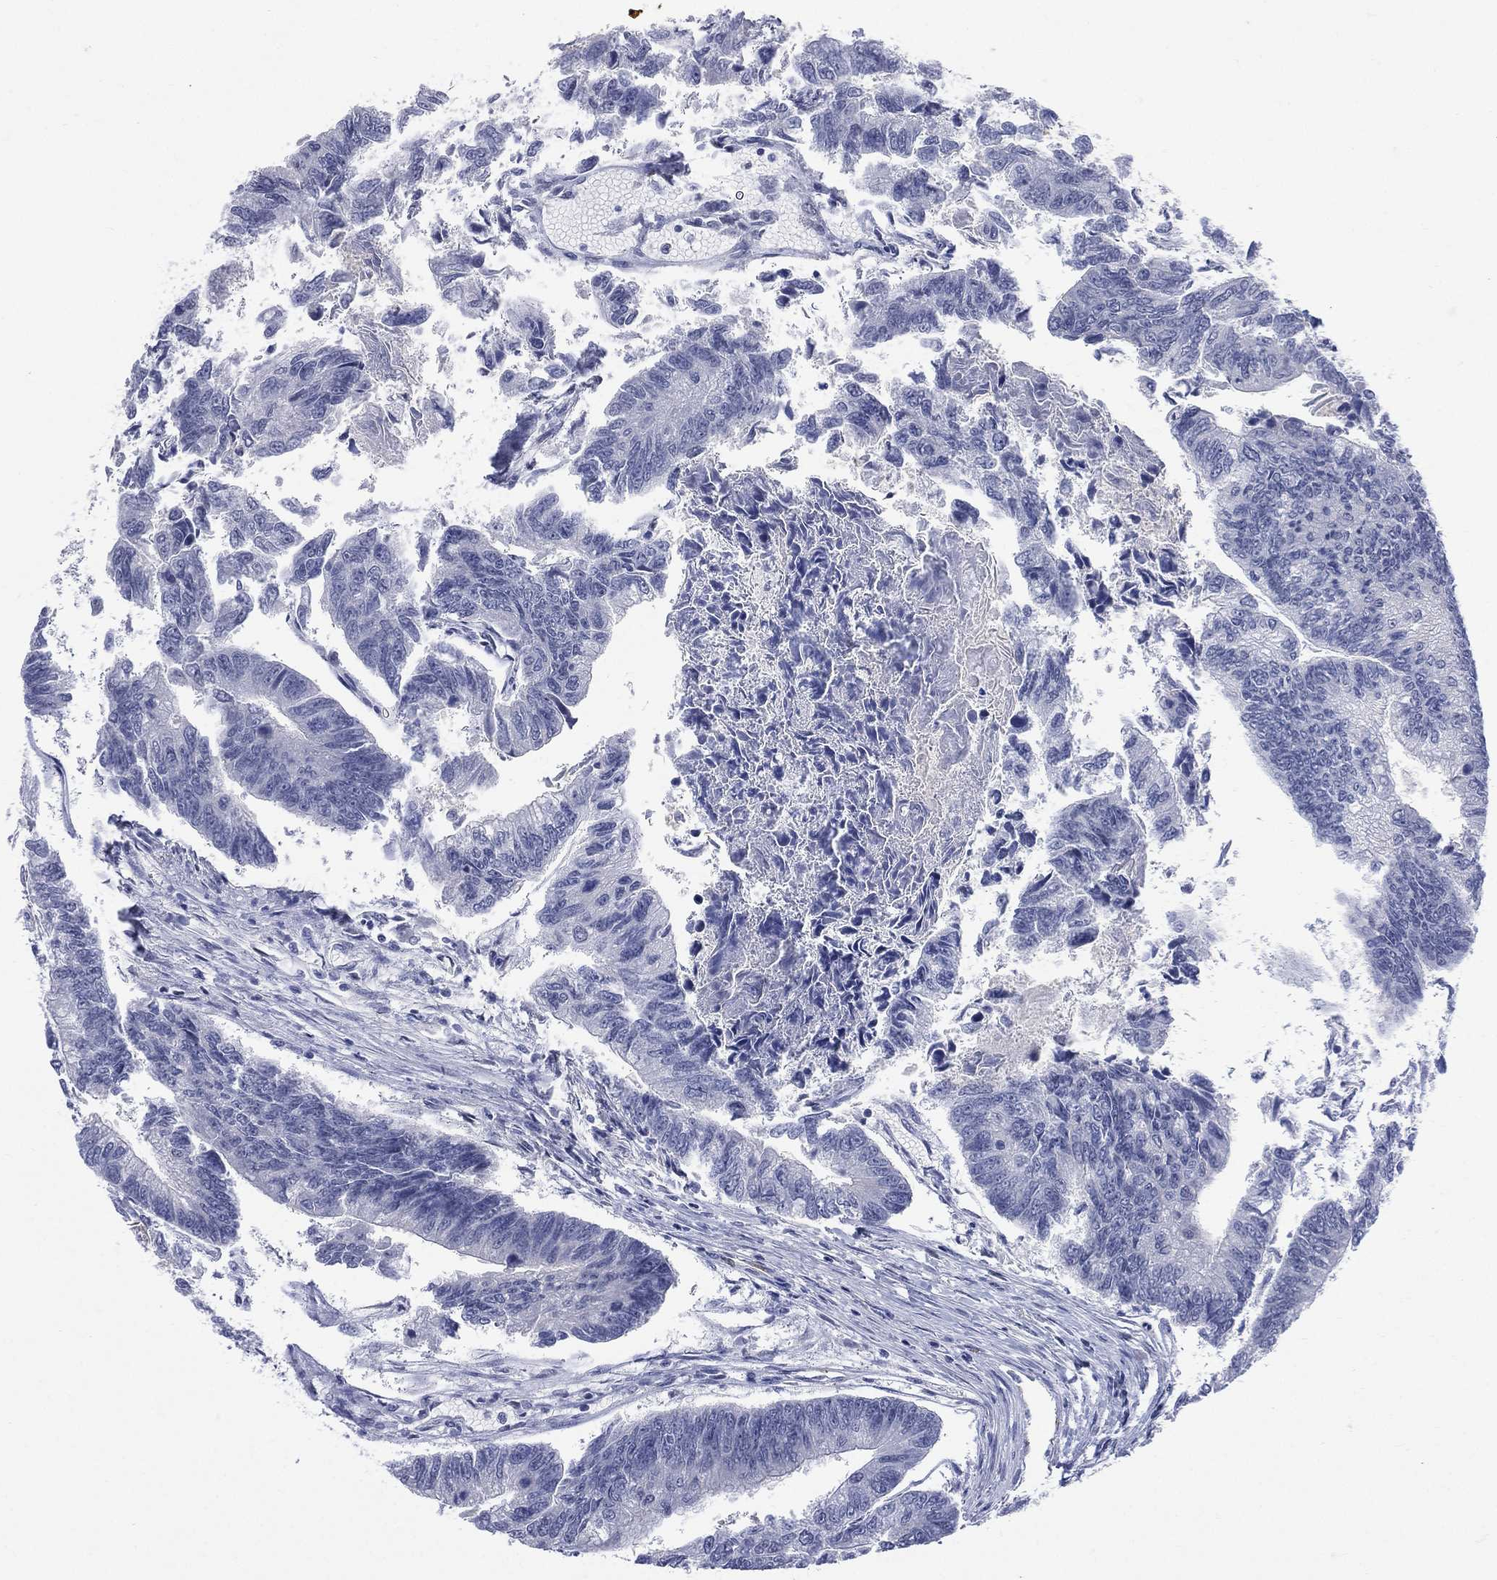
{"staining": {"intensity": "negative", "quantity": "none", "location": "none"}, "tissue": "colorectal cancer", "cell_type": "Tumor cells", "image_type": "cancer", "snomed": [{"axis": "morphology", "description": "Adenocarcinoma, NOS"}, {"axis": "topography", "description": "Colon"}], "caption": "Immunohistochemistry (IHC) histopathology image of human colorectal adenocarcinoma stained for a protein (brown), which exhibits no staining in tumor cells.", "gene": "AKAP3", "patient": {"sex": "female", "age": 65}}